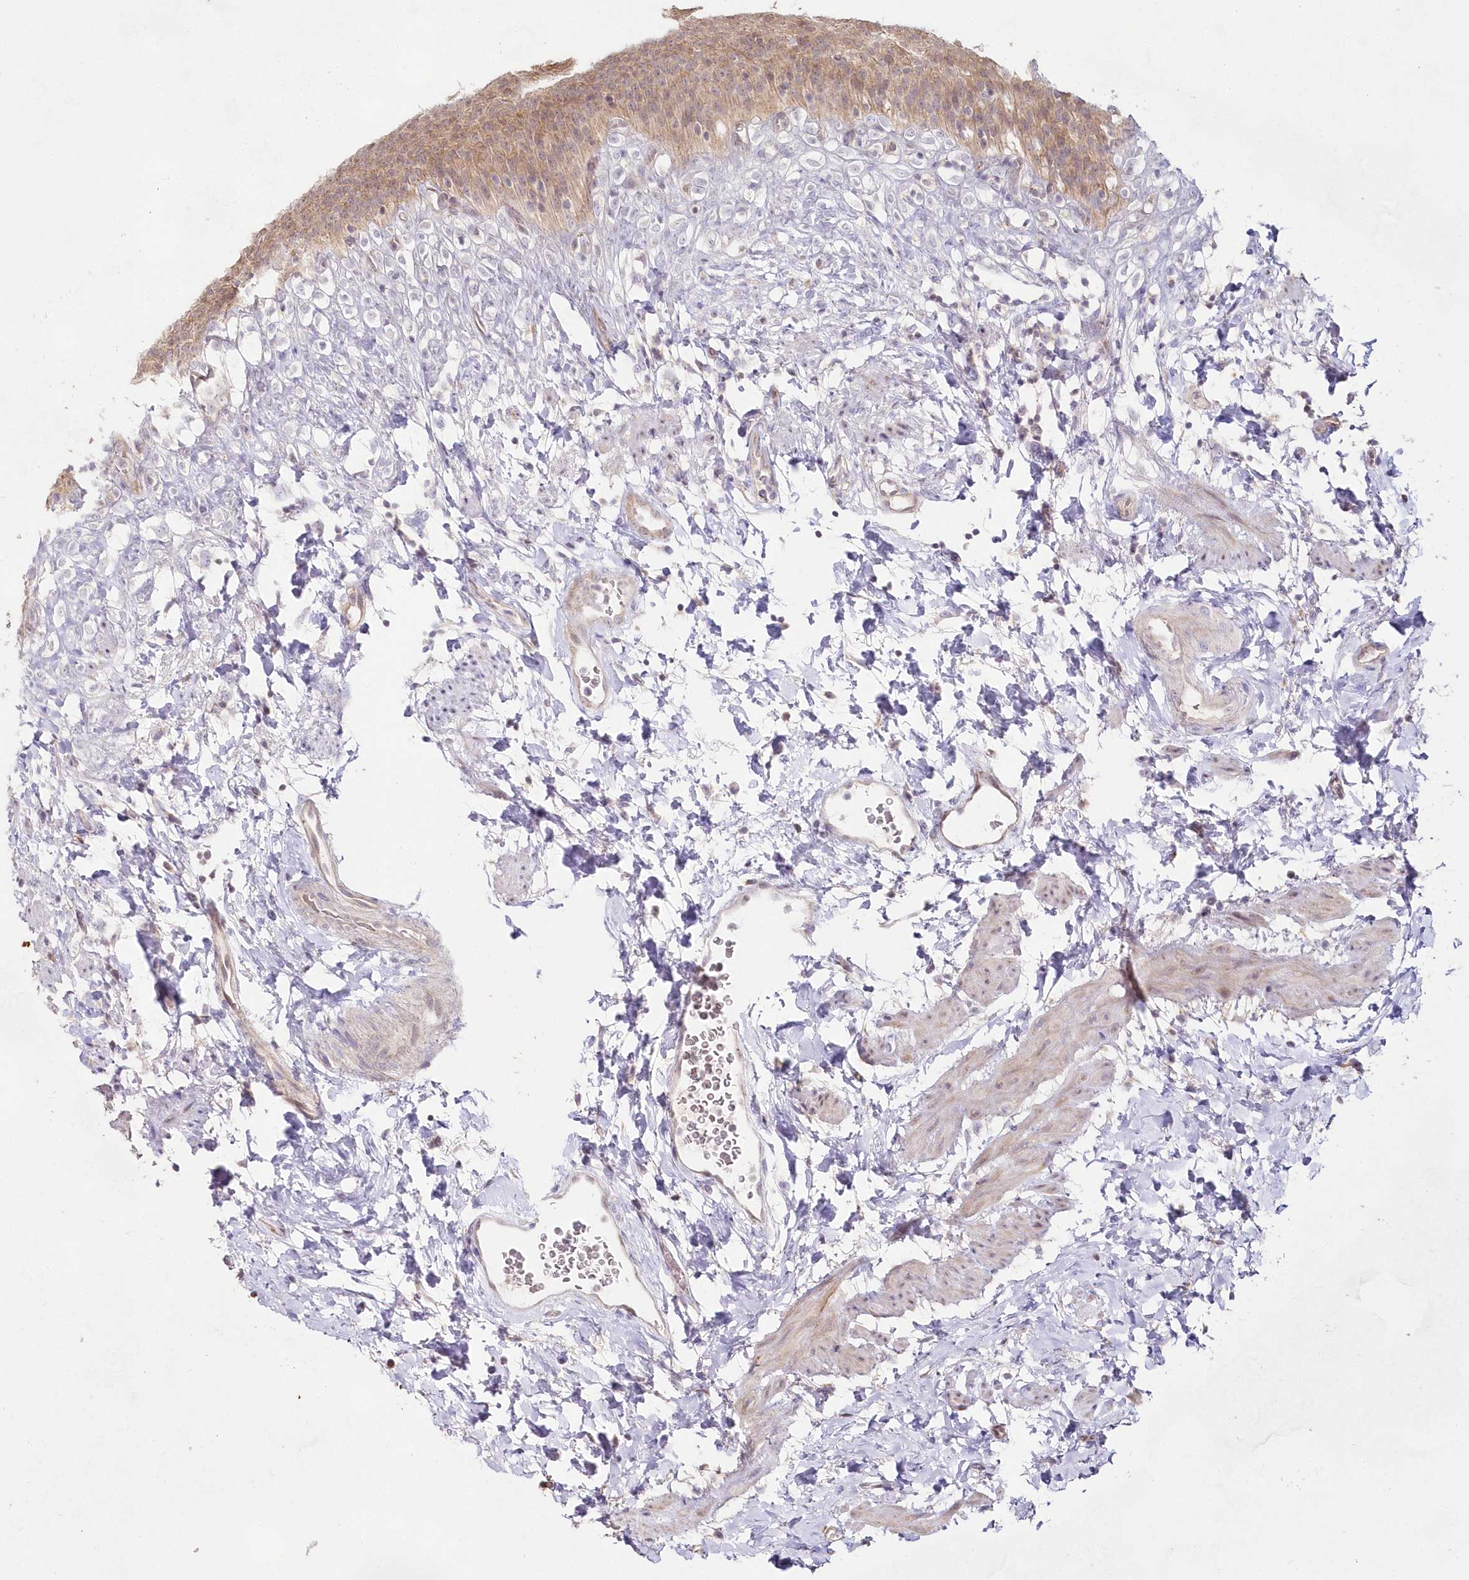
{"staining": {"intensity": "moderate", "quantity": ">75%", "location": "cytoplasmic/membranous"}, "tissue": "urinary bladder", "cell_type": "Urothelial cells", "image_type": "normal", "snomed": [{"axis": "morphology", "description": "Normal tissue, NOS"}, {"axis": "topography", "description": "Urinary bladder"}], "caption": "Human urinary bladder stained with a brown dye displays moderate cytoplasmic/membranous positive positivity in approximately >75% of urothelial cells.", "gene": "IMPA1", "patient": {"sex": "female", "age": 79}}